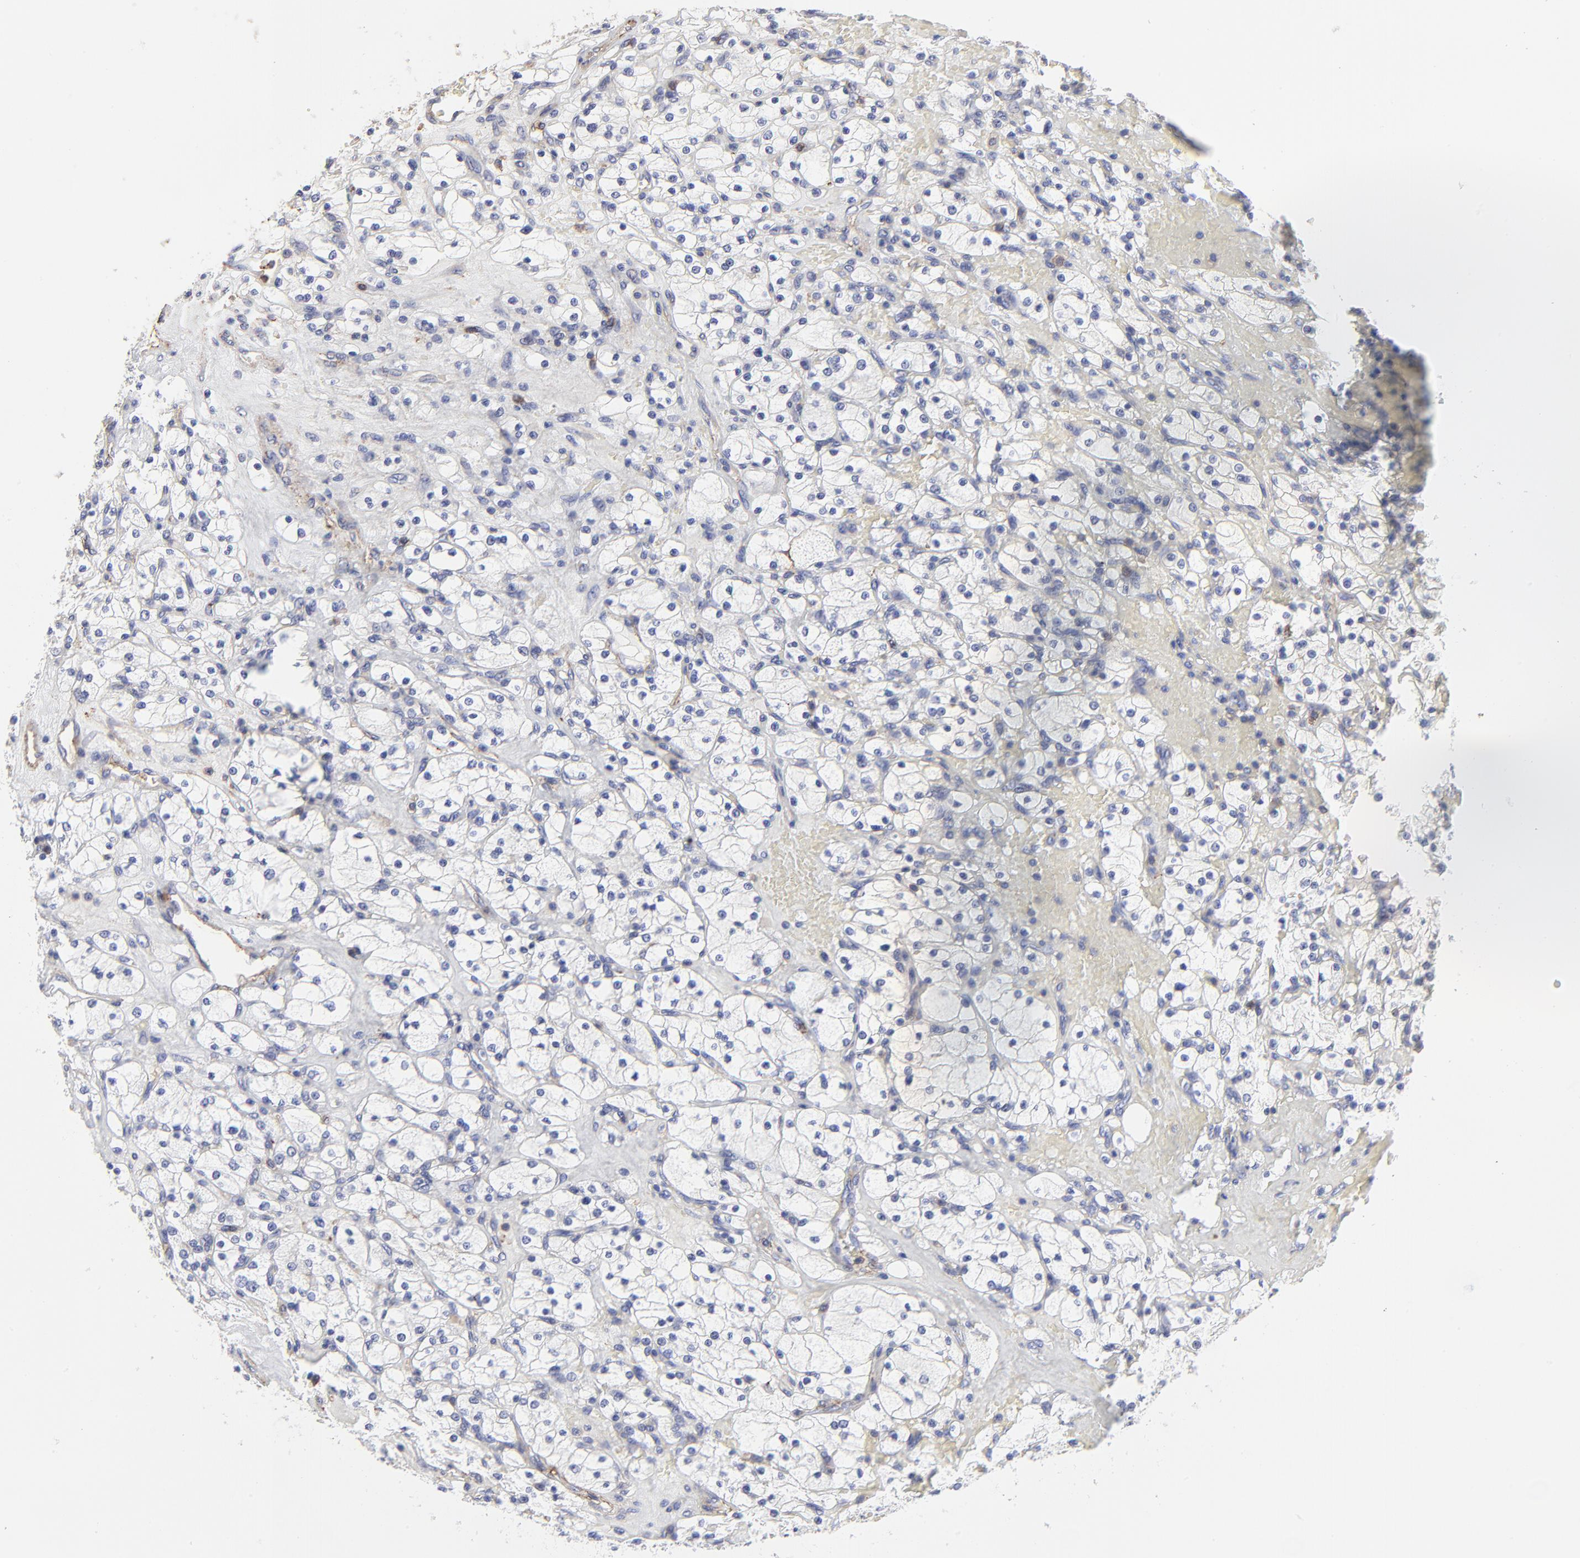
{"staining": {"intensity": "negative", "quantity": "none", "location": "none"}, "tissue": "renal cancer", "cell_type": "Tumor cells", "image_type": "cancer", "snomed": [{"axis": "morphology", "description": "Adenocarcinoma, NOS"}, {"axis": "topography", "description": "Kidney"}], "caption": "Immunohistochemistry micrograph of neoplastic tissue: renal cancer stained with DAB demonstrates no significant protein staining in tumor cells.", "gene": "ANXA6", "patient": {"sex": "female", "age": 83}}